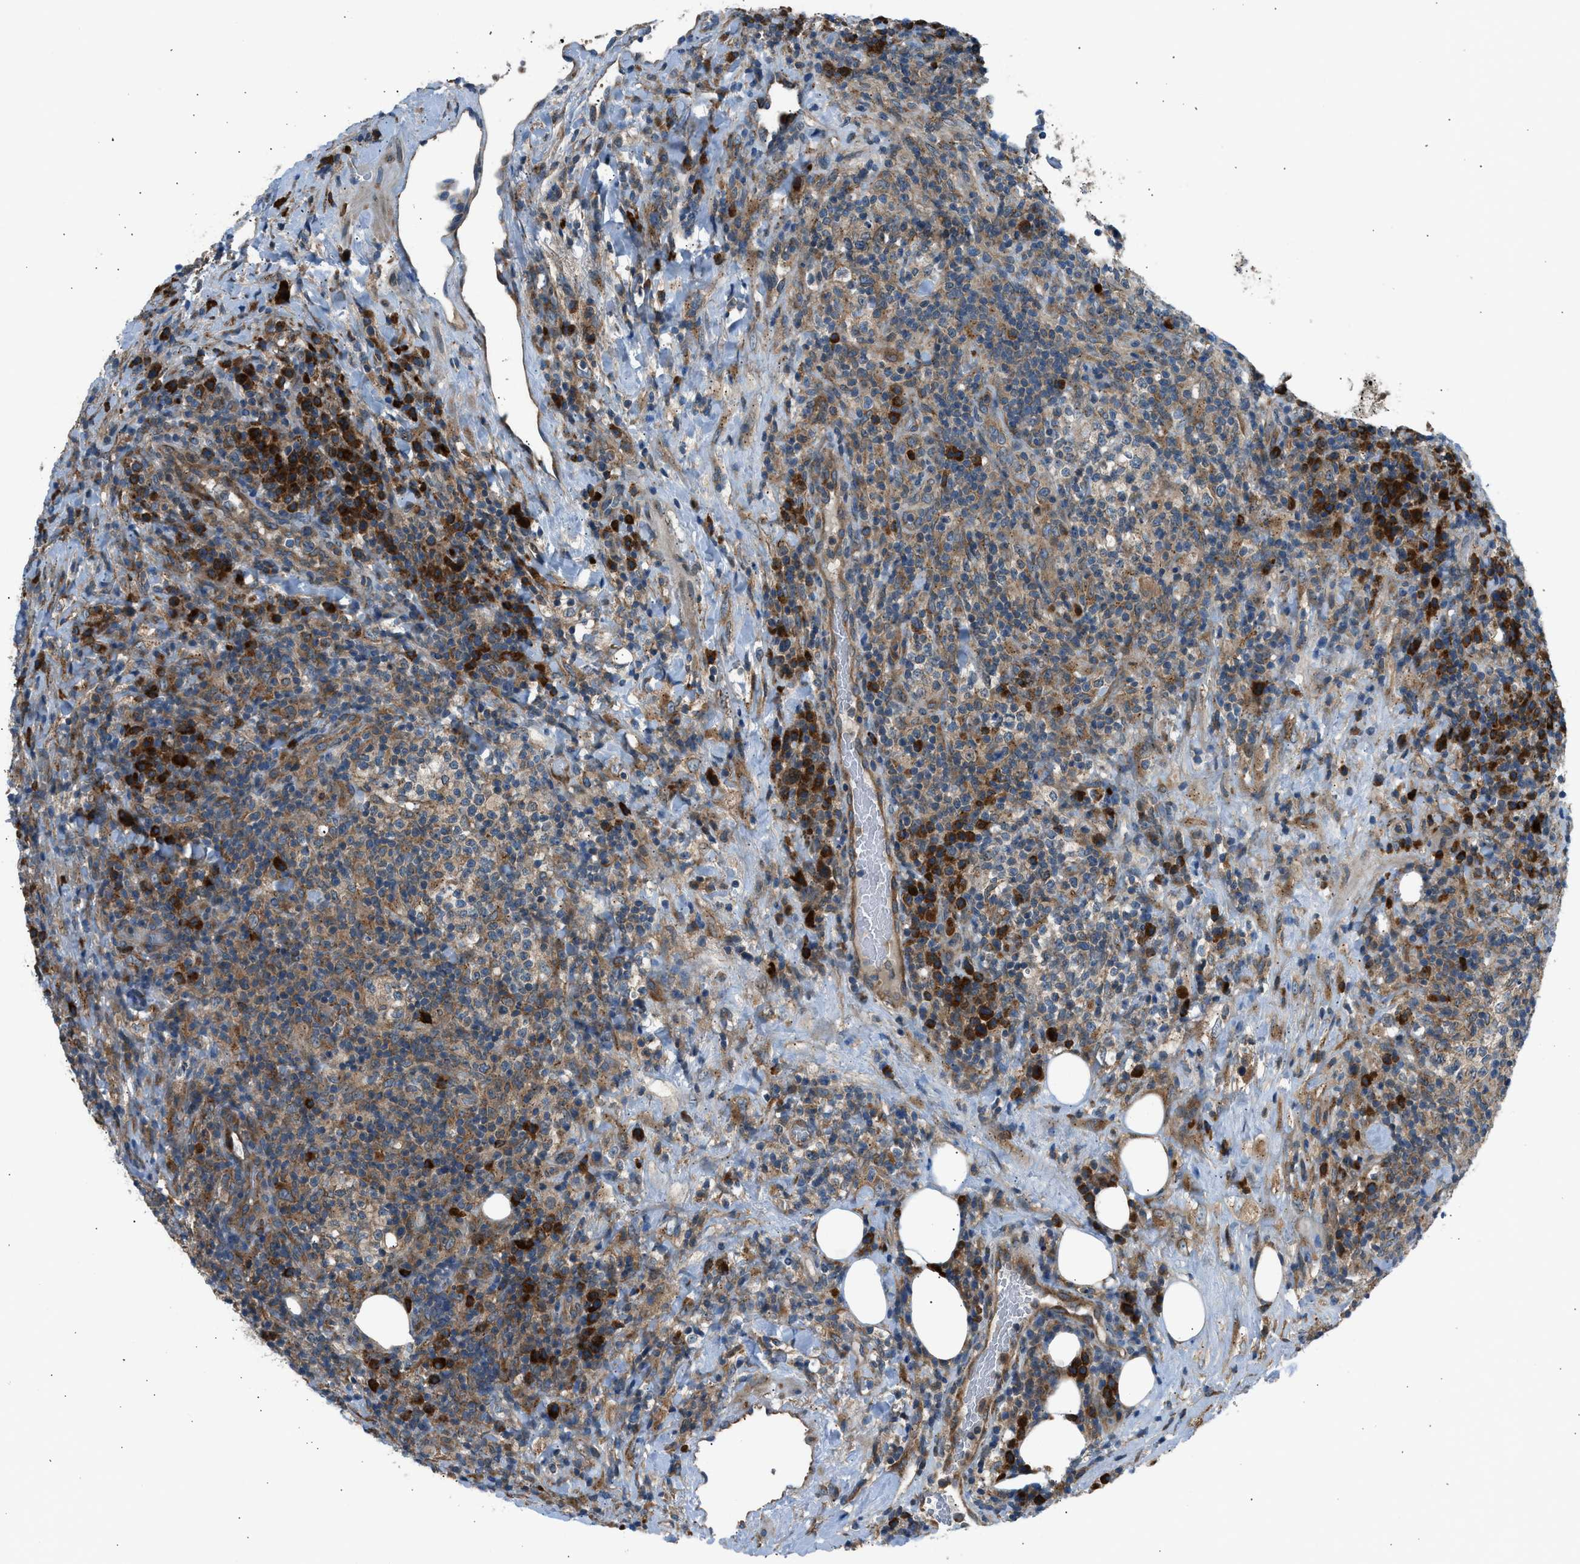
{"staining": {"intensity": "moderate", "quantity": "25%-75%", "location": "cytoplasmic/membranous"}, "tissue": "lymphoma", "cell_type": "Tumor cells", "image_type": "cancer", "snomed": [{"axis": "morphology", "description": "Malignant lymphoma, non-Hodgkin's type, High grade"}, {"axis": "topography", "description": "Lymph node"}], "caption": "High-grade malignant lymphoma, non-Hodgkin's type stained for a protein exhibits moderate cytoplasmic/membranous positivity in tumor cells.", "gene": "EDARADD", "patient": {"sex": "female", "age": 76}}